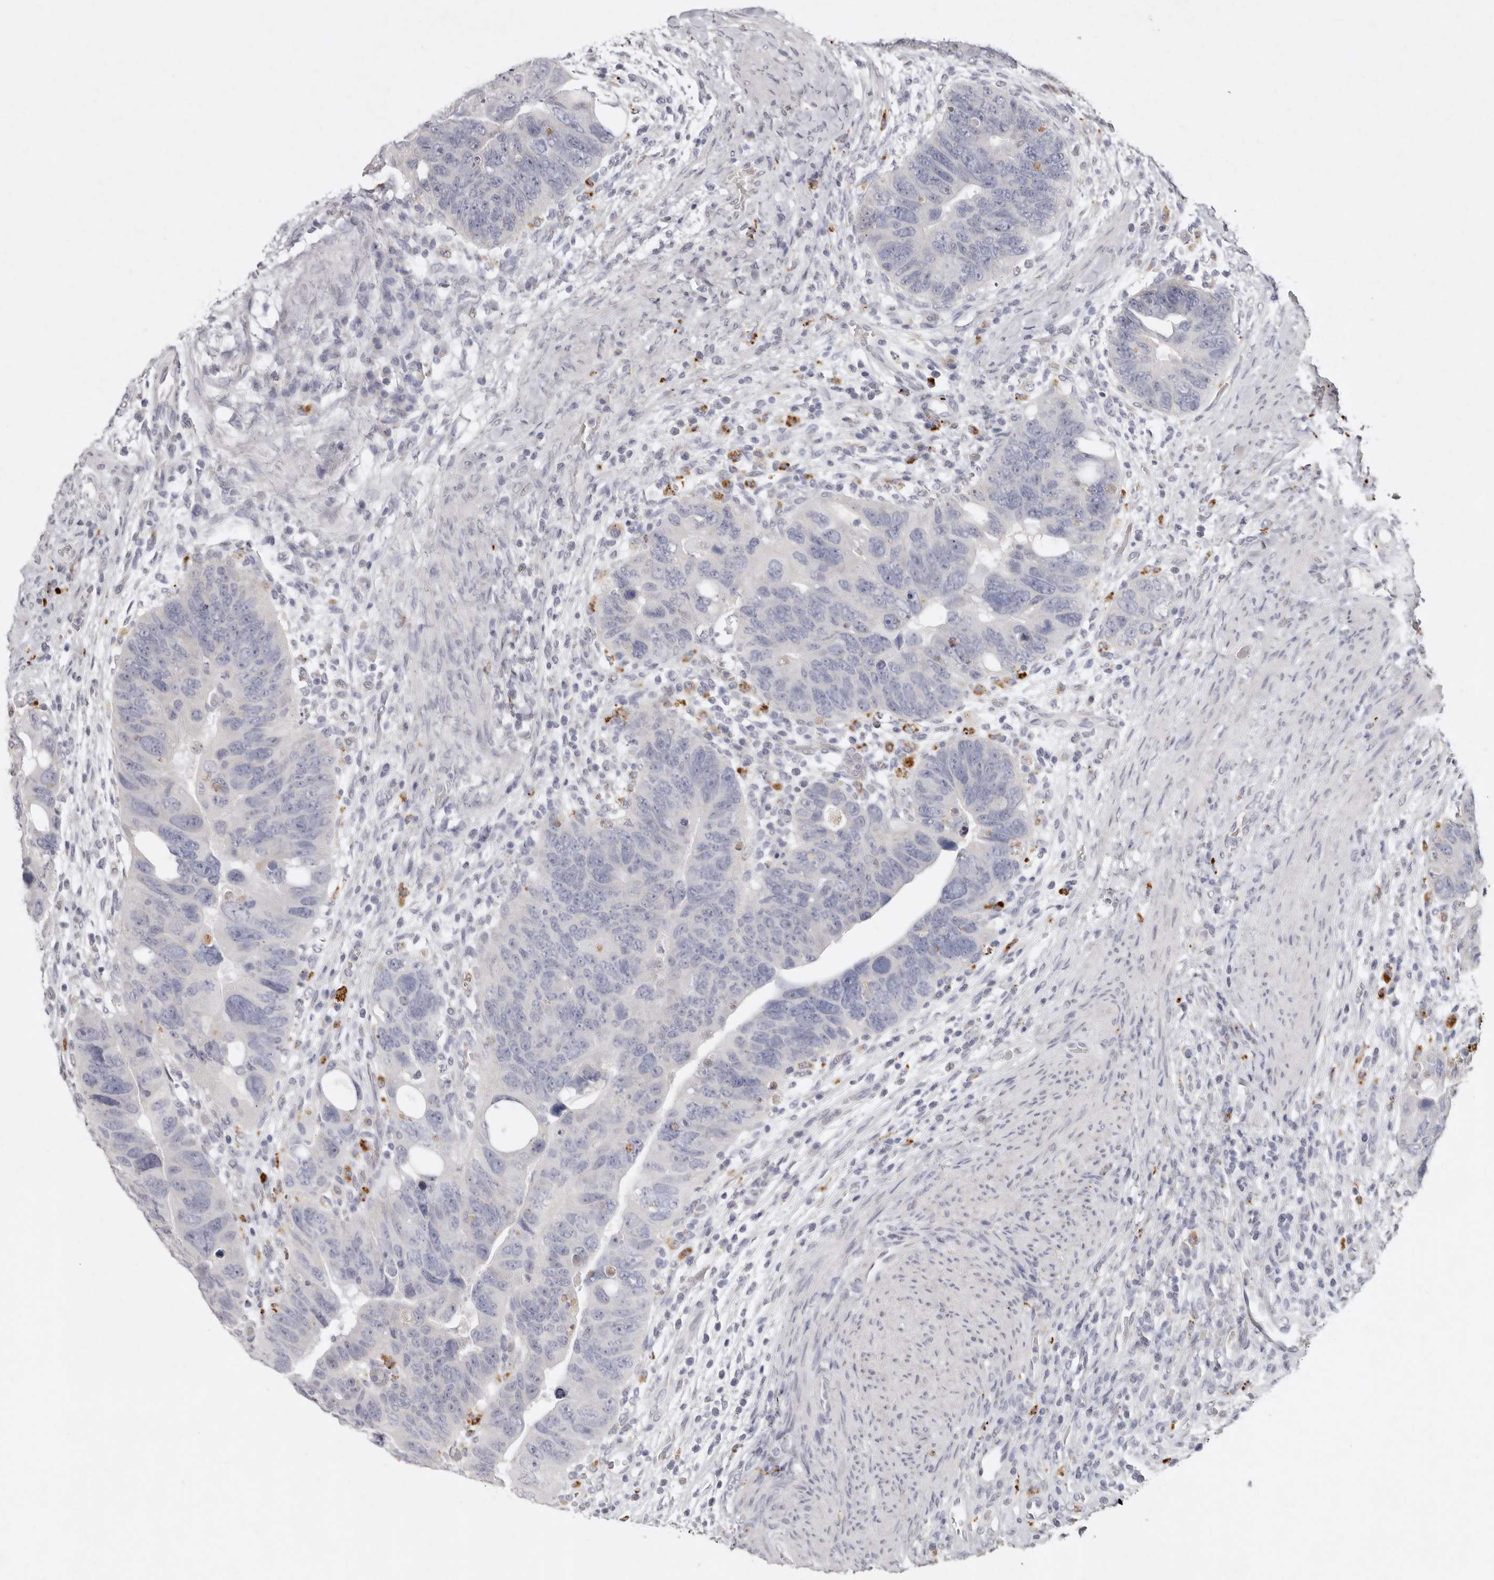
{"staining": {"intensity": "negative", "quantity": "none", "location": "none"}, "tissue": "colorectal cancer", "cell_type": "Tumor cells", "image_type": "cancer", "snomed": [{"axis": "morphology", "description": "Adenocarcinoma, NOS"}, {"axis": "topography", "description": "Rectum"}], "caption": "This is an IHC micrograph of human colorectal cancer. There is no positivity in tumor cells.", "gene": "FAM185A", "patient": {"sex": "male", "age": 59}}